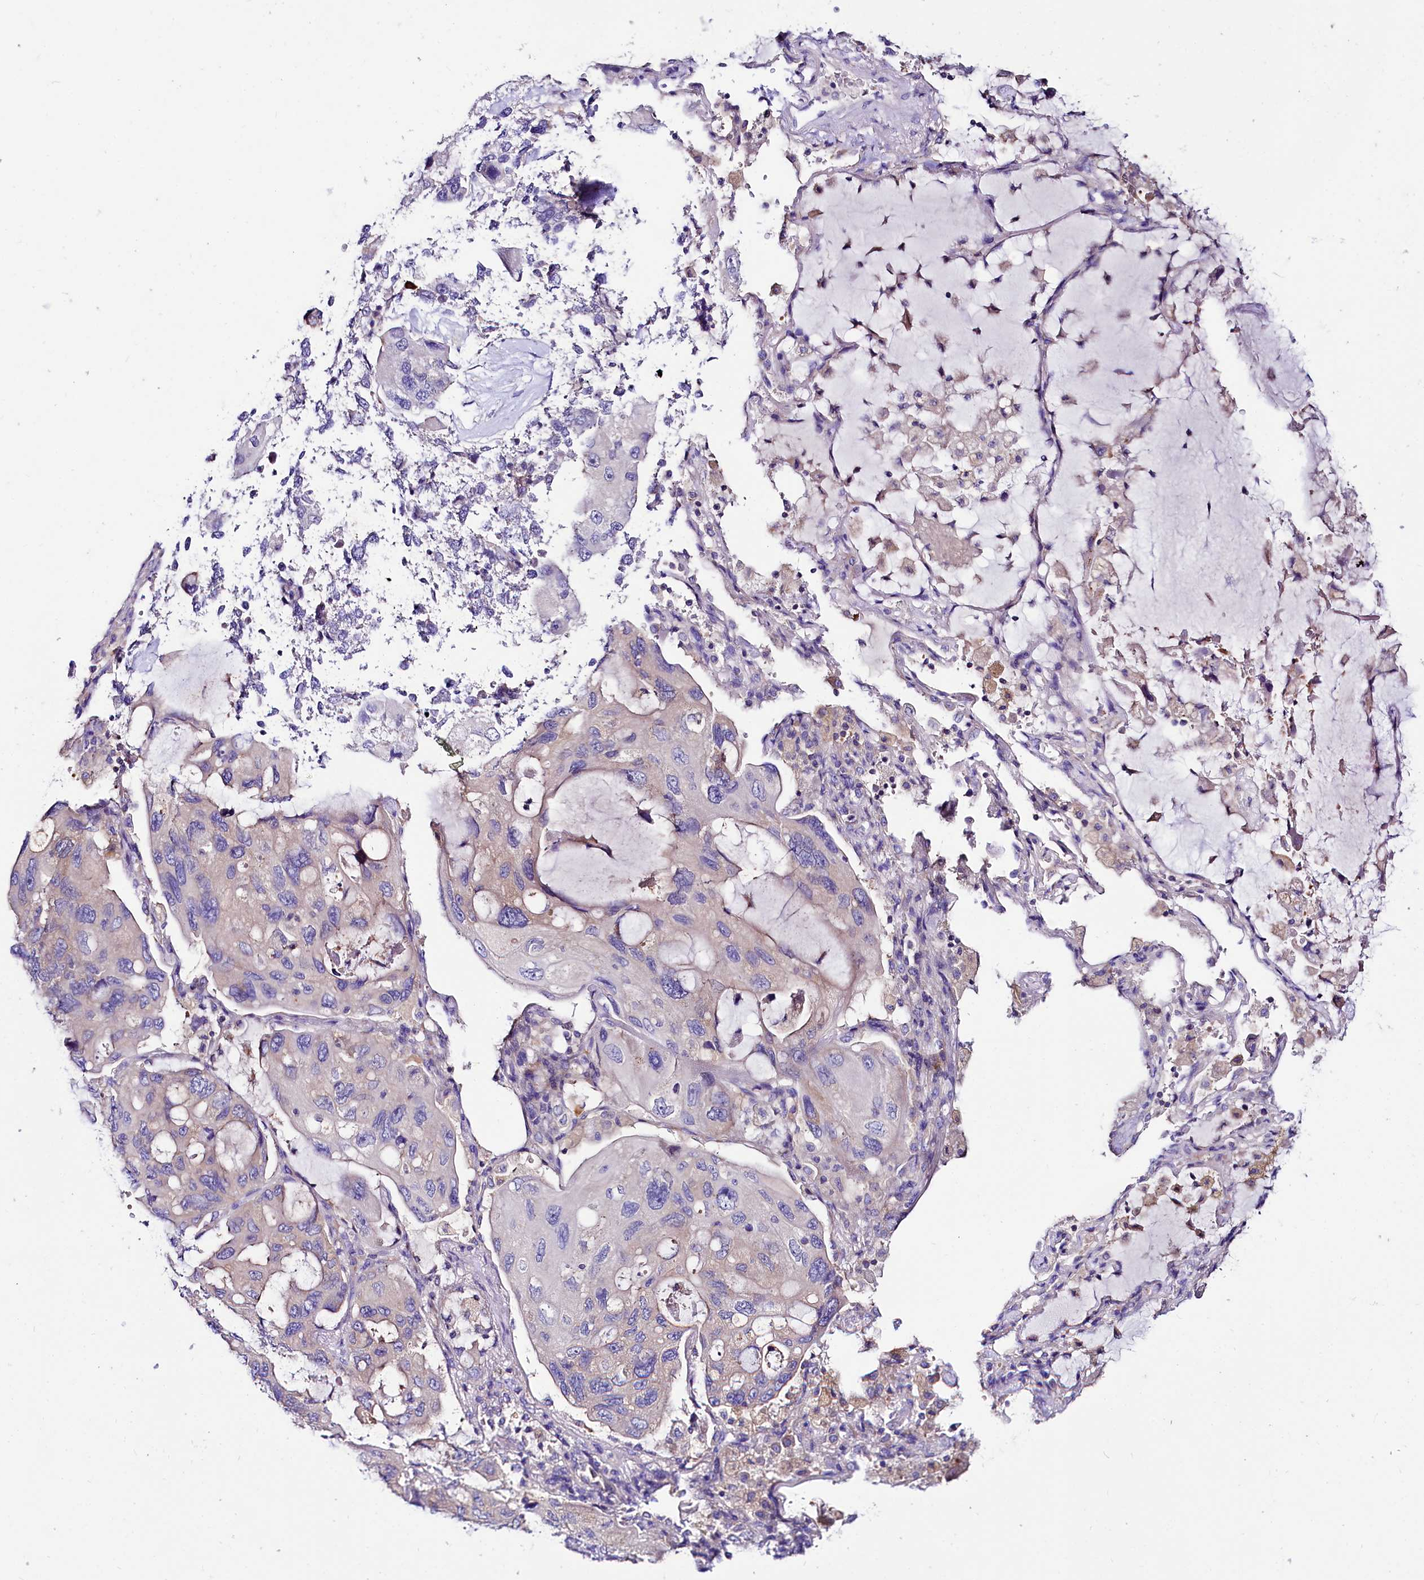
{"staining": {"intensity": "negative", "quantity": "none", "location": "none"}, "tissue": "lung cancer", "cell_type": "Tumor cells", "image_type": "cancer", "snomed": [{"axis": "morphology", "description": "Squamous cell carcinoma, NOS"}, {"axis": "topography", "description": "Lung"}], "caption": "Protein analysis of squamous cell carcinoma (lung) displays no significant expression in tumor cells.", "gene": "ABHD5", "patient": {"sex": "female", "age": 73}}